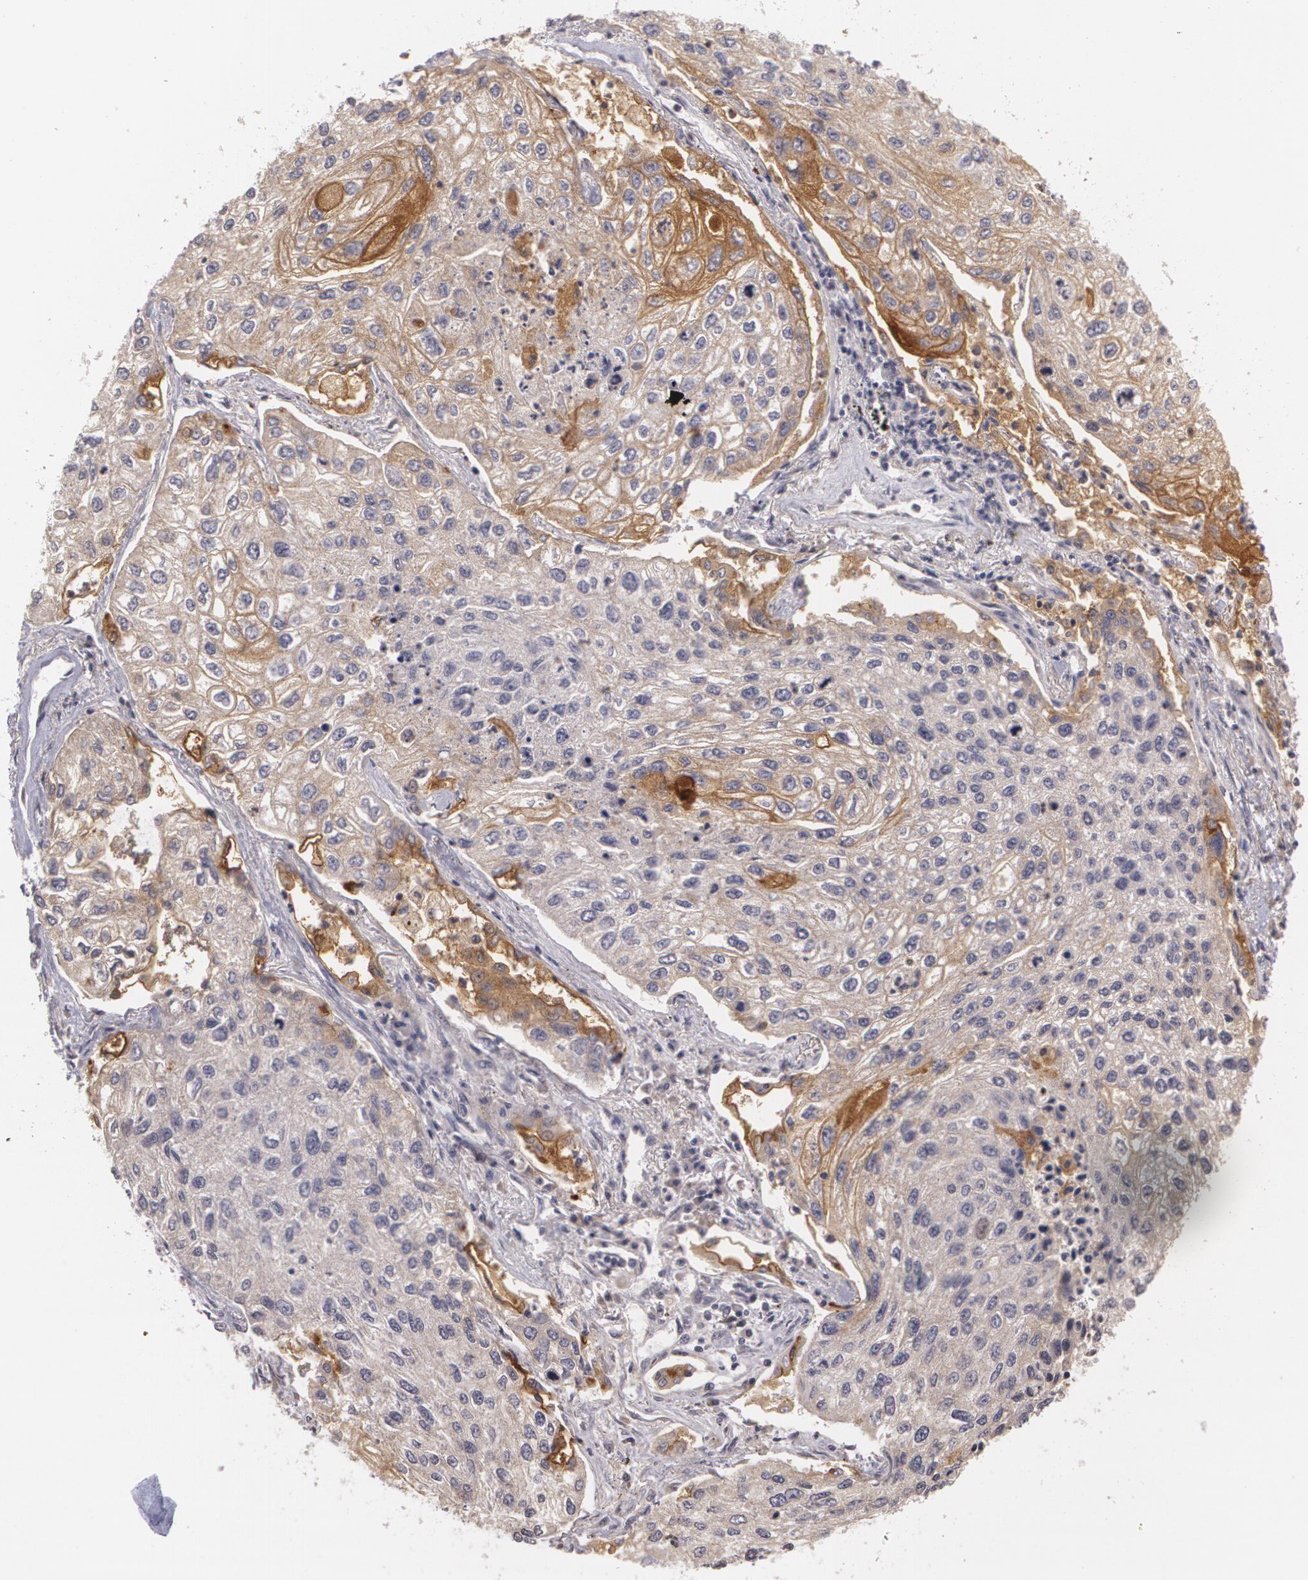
{"staining": {"intensity": "moderate", "quantity": "25%-75%", "location": "cytoplasmic/membranous"}, "tissue": "lung cancer", "cell_type": "Tumor cells", "image_type": "cancer", "snomed": [{"axis": "morphology", "description": "Squamous cell carcinoma, NOS"}, {"axis": "topography", "description": "Lung"}], "caption": "There is medium levels of moderate cytoplasmic/membranous positivity in tumor cells of lung cancer, as demonstrated by immunohistochemical staining (brown color).", "gene": "MUC1", "patient": {"sex": "male", "age": 75}}